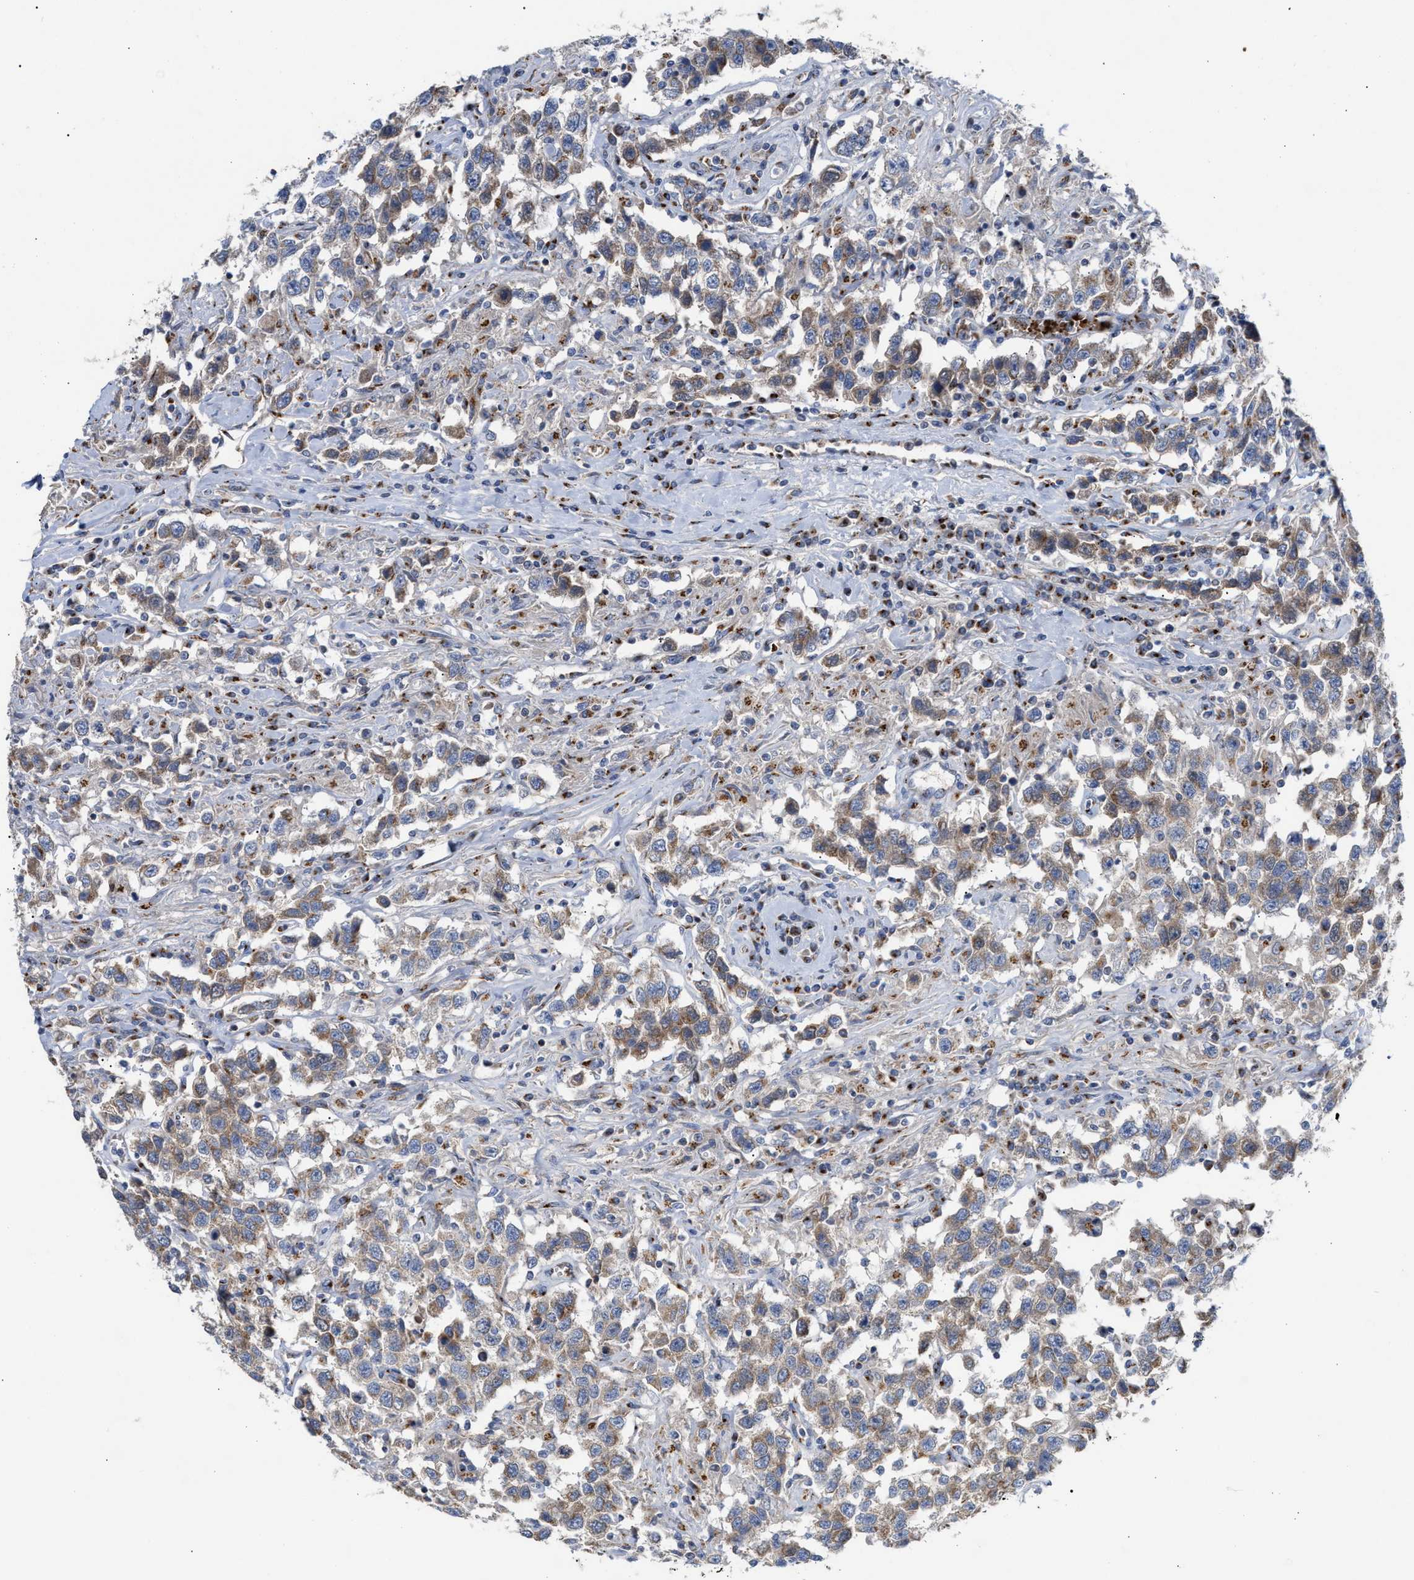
{"staining": {"intensity": "moderate", "quantity": ">75%", "location": "cytoplasmic/membranous"}, "tissue": "testis cancer", "cell_type": "Tumor cells", "image_type": "cancer", "snomed": [{"axis": "morphology", "description": "Seminoma, NOS"}, {"axis": "topography", "description": "Testis"}], "caption": "Moderate cytoplasmic/membranous staining for a protein is appreciated in approximately >75% of tumor cells of testis seminoma using immunohistochemistry (IHC).", "gene": "CCL2", "patient": {"sex": "male", "age": 41}}